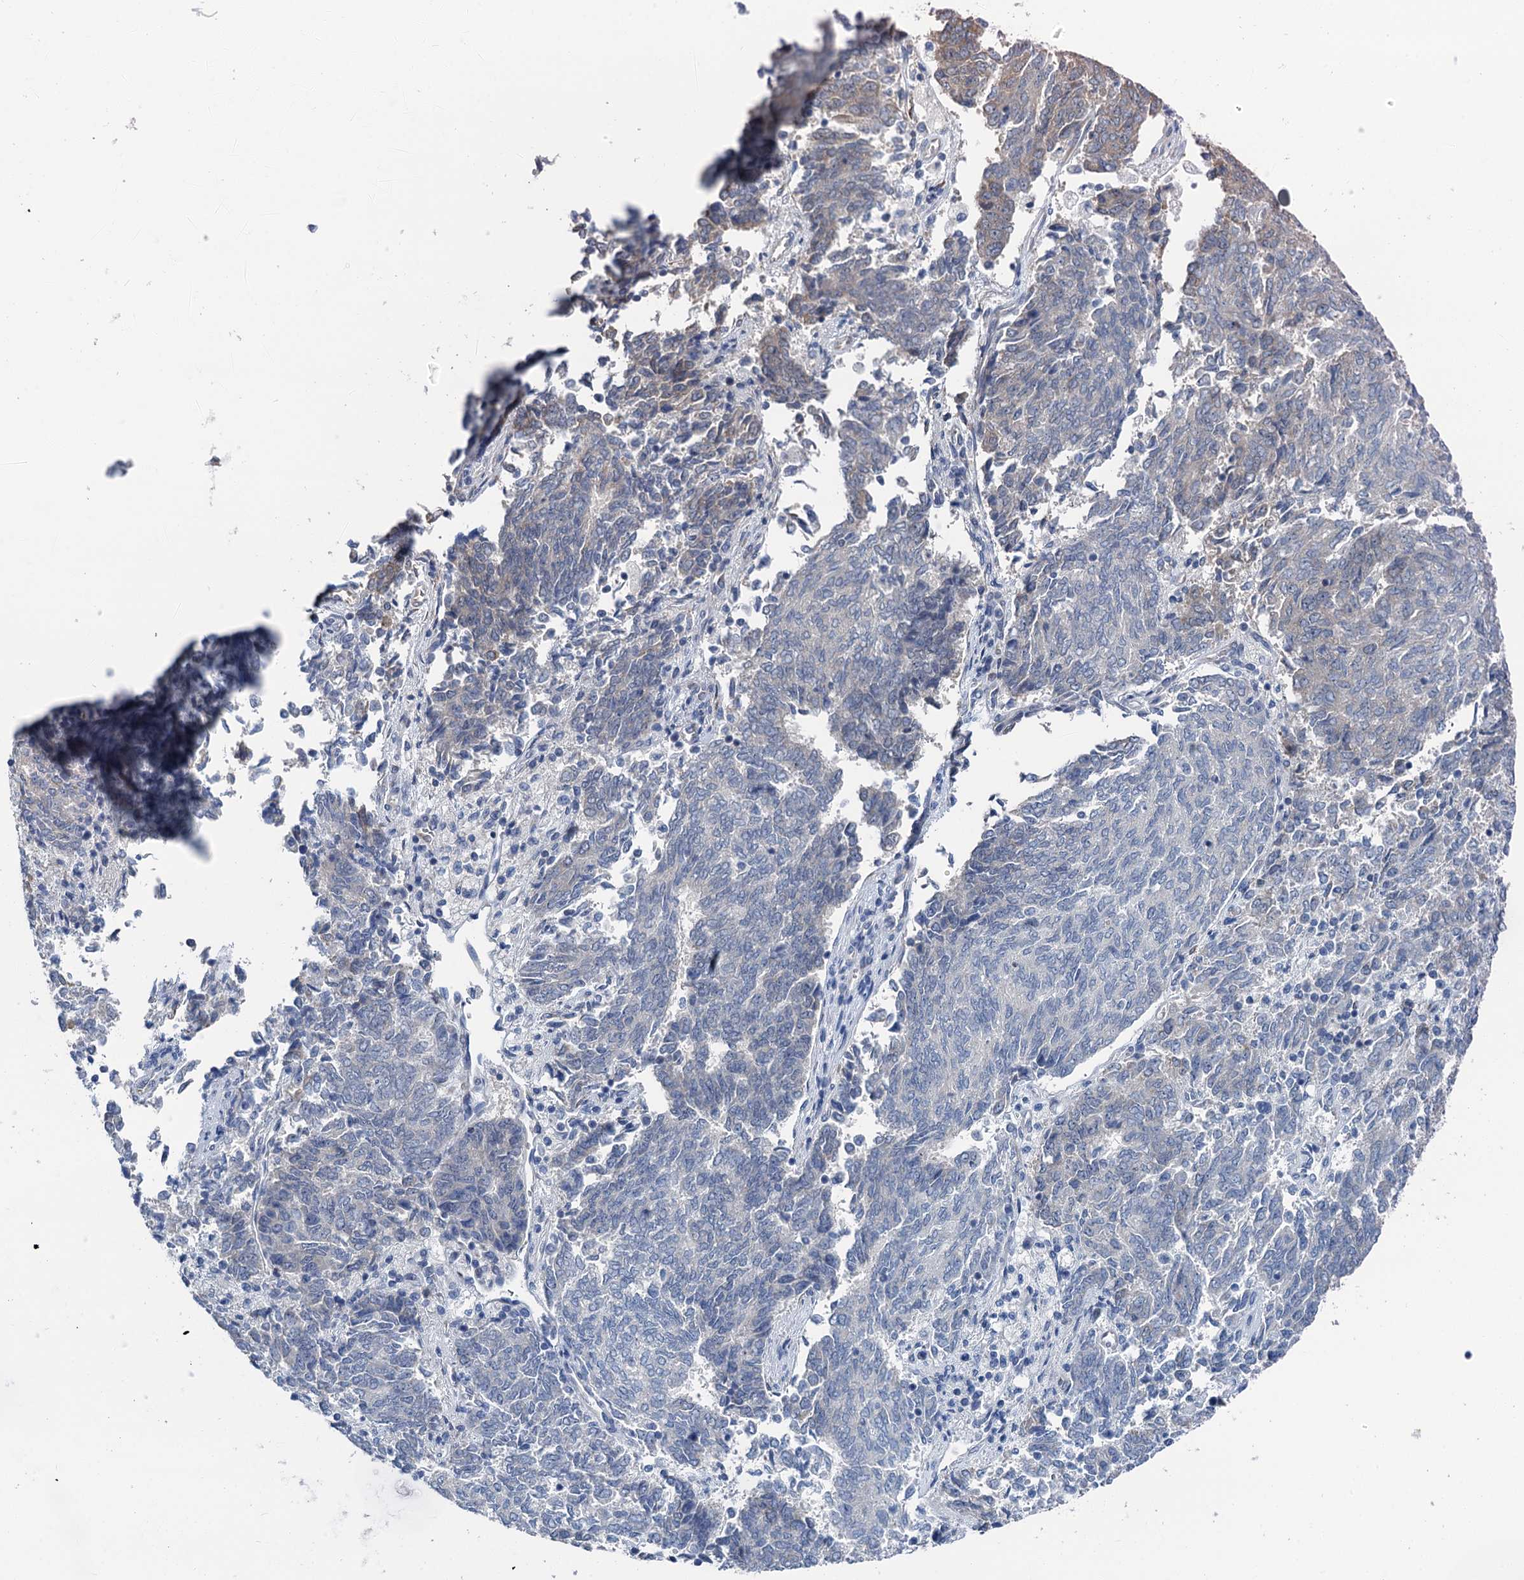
{"staining": {"intensity": "weak", "quantity": "<25%", "location": "cytoplasmic/membranous"}, "tissue": "endometrial cancer", "cell_type": "Tumor cells", "image_type": "cancer", "snomed": [{"axis": "morphology", "description": "Adenocarcinoma, NOS"}, {"axis": "topography", "description": "Endometrium"}], "caption": "Endometrial cancer (adenocarcinoma) was stained to show a protein in brown. There is no significant staining in tumor cells. The staining is performed using DAB (3,3'-diaminobenzidine) brown chromogen with nuclei counter-stained in using hematoxylin.", "gene": "MIOX", "patient": {"sex": "female", "age": 80}}